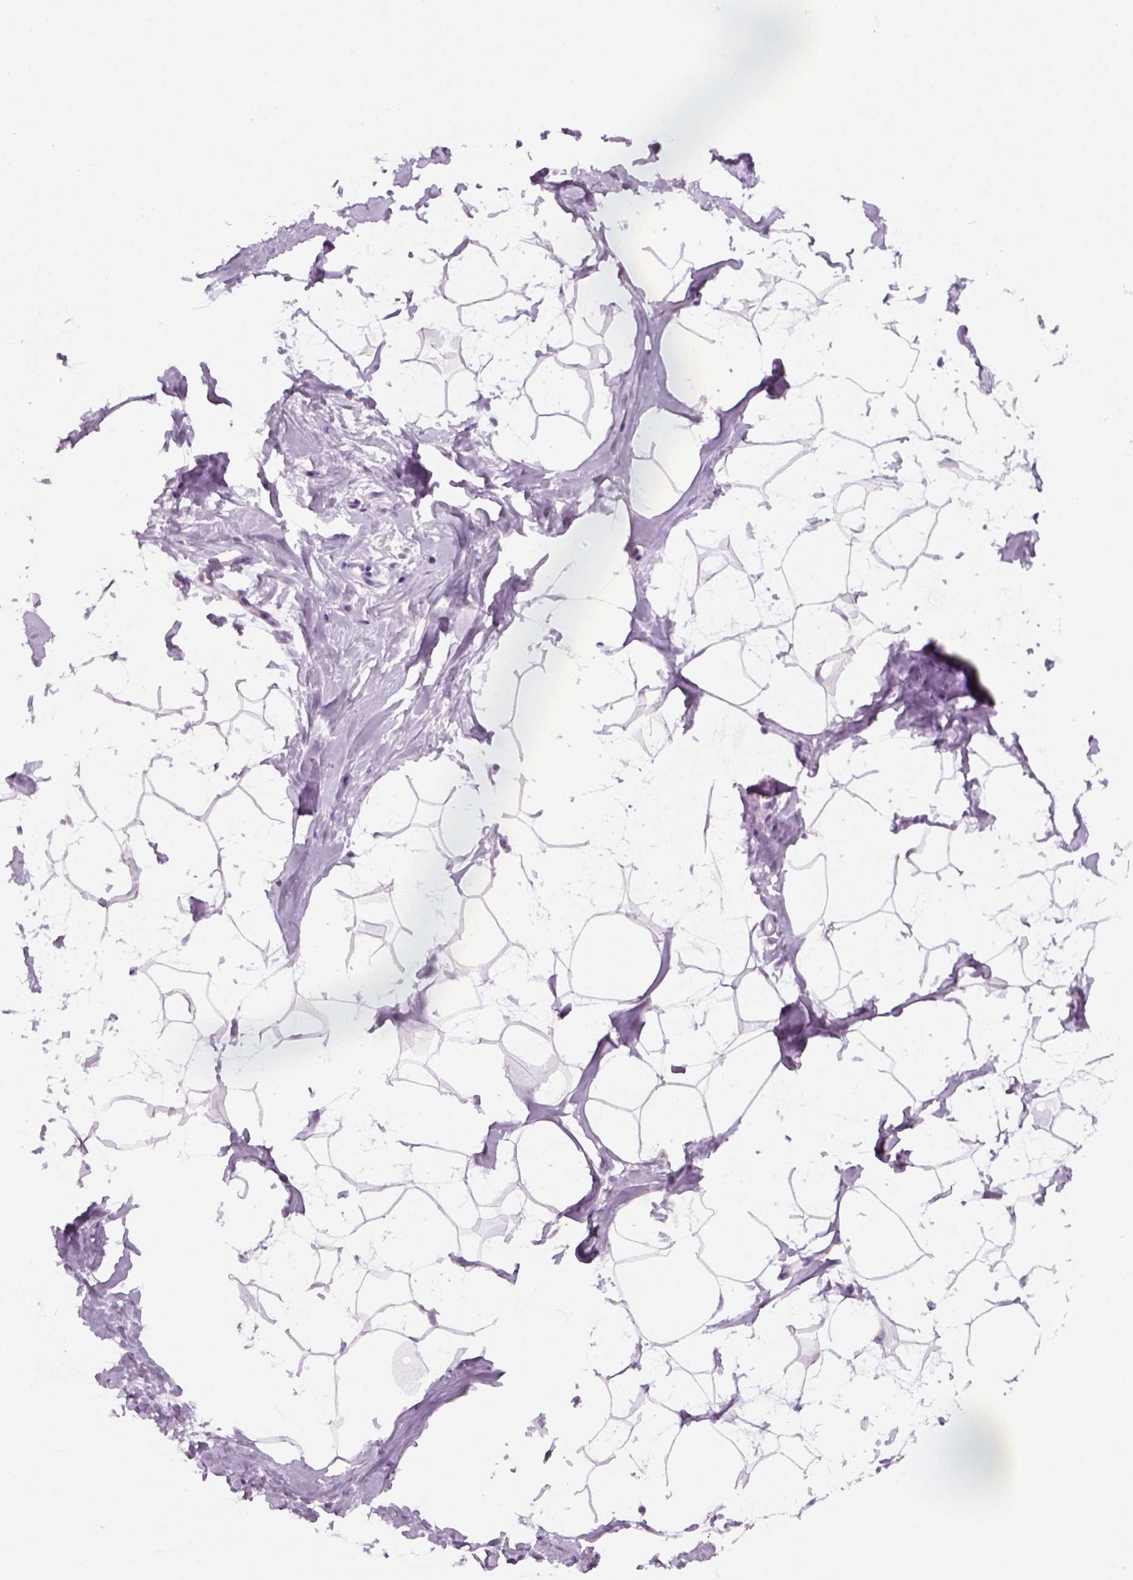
{"staining": {"intensity": "negative", "quantity": "none", "location": "none"}, "tissue": "breast", "cell_type": "Adipocytes", "image_type": "normal", "snomed": [{"axis": "morphology", "description": "Normal tissue, NOS"}, {"axis": "topography", "description": "Breast"}], "caption": "Breast stained for a protein using immunohistochemistry displays no staining adipocytes.", "gene": "IL4", "patient": {"sex": "female", "age": 32}}